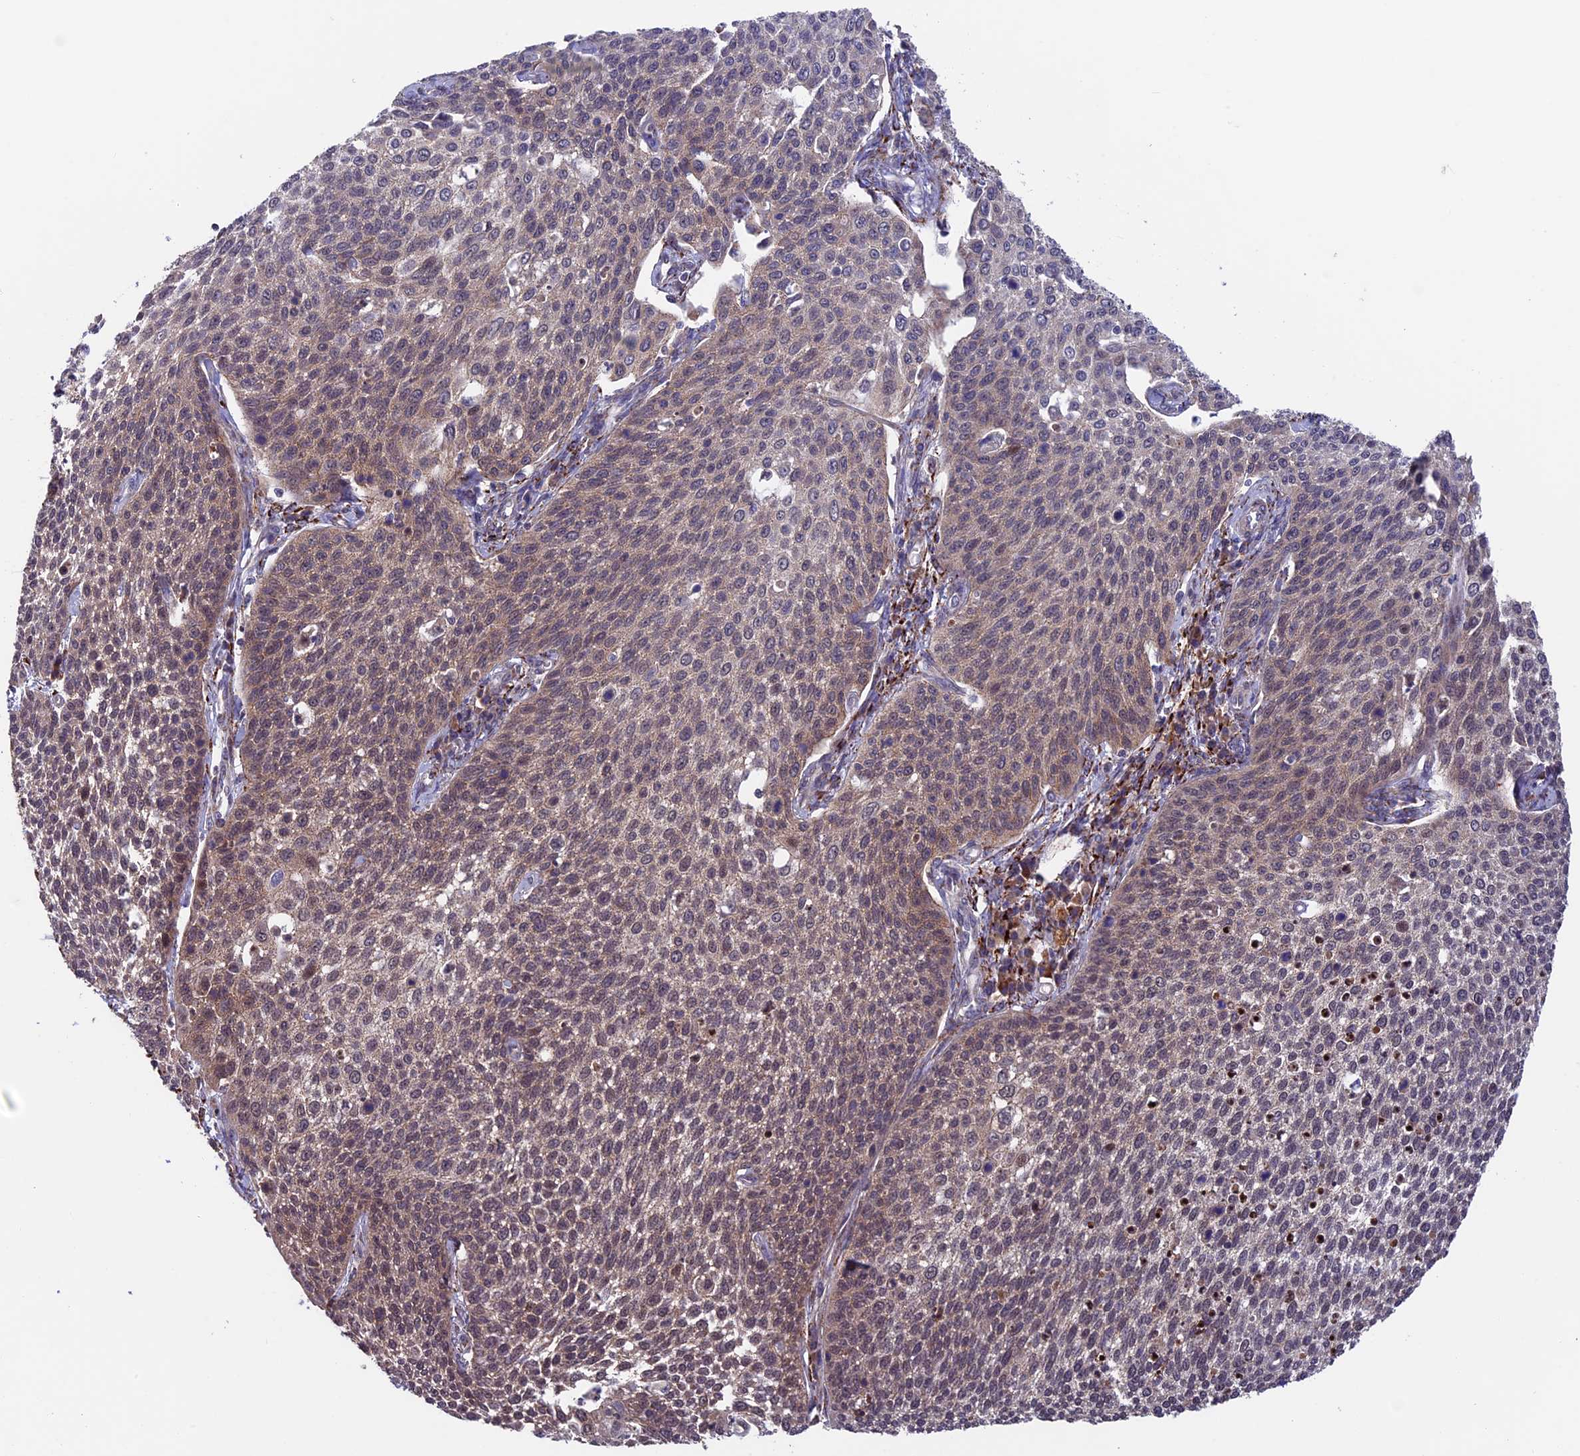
{"staining": {"intensity": "weak", "quantity": "<25%", "location": "cytoplasmic/membranous"}, "tissue": "cervical cancer", "cell_type": "Tumor cells", "image_type": "cancer", "snomed": [{"axis": "morphology", "description": "Squamous cell carcinoma, NOS"}, {"axis": "topography", "description": "Cervix"}], "caption": "A high-resolution photomicrograph shows IHC staining of cervical squamous cell carcinoma, which exhibits no significant positivity in tumor cells.", "gene": "RNF17", "patient": {"sex": "female", "age": 34}}